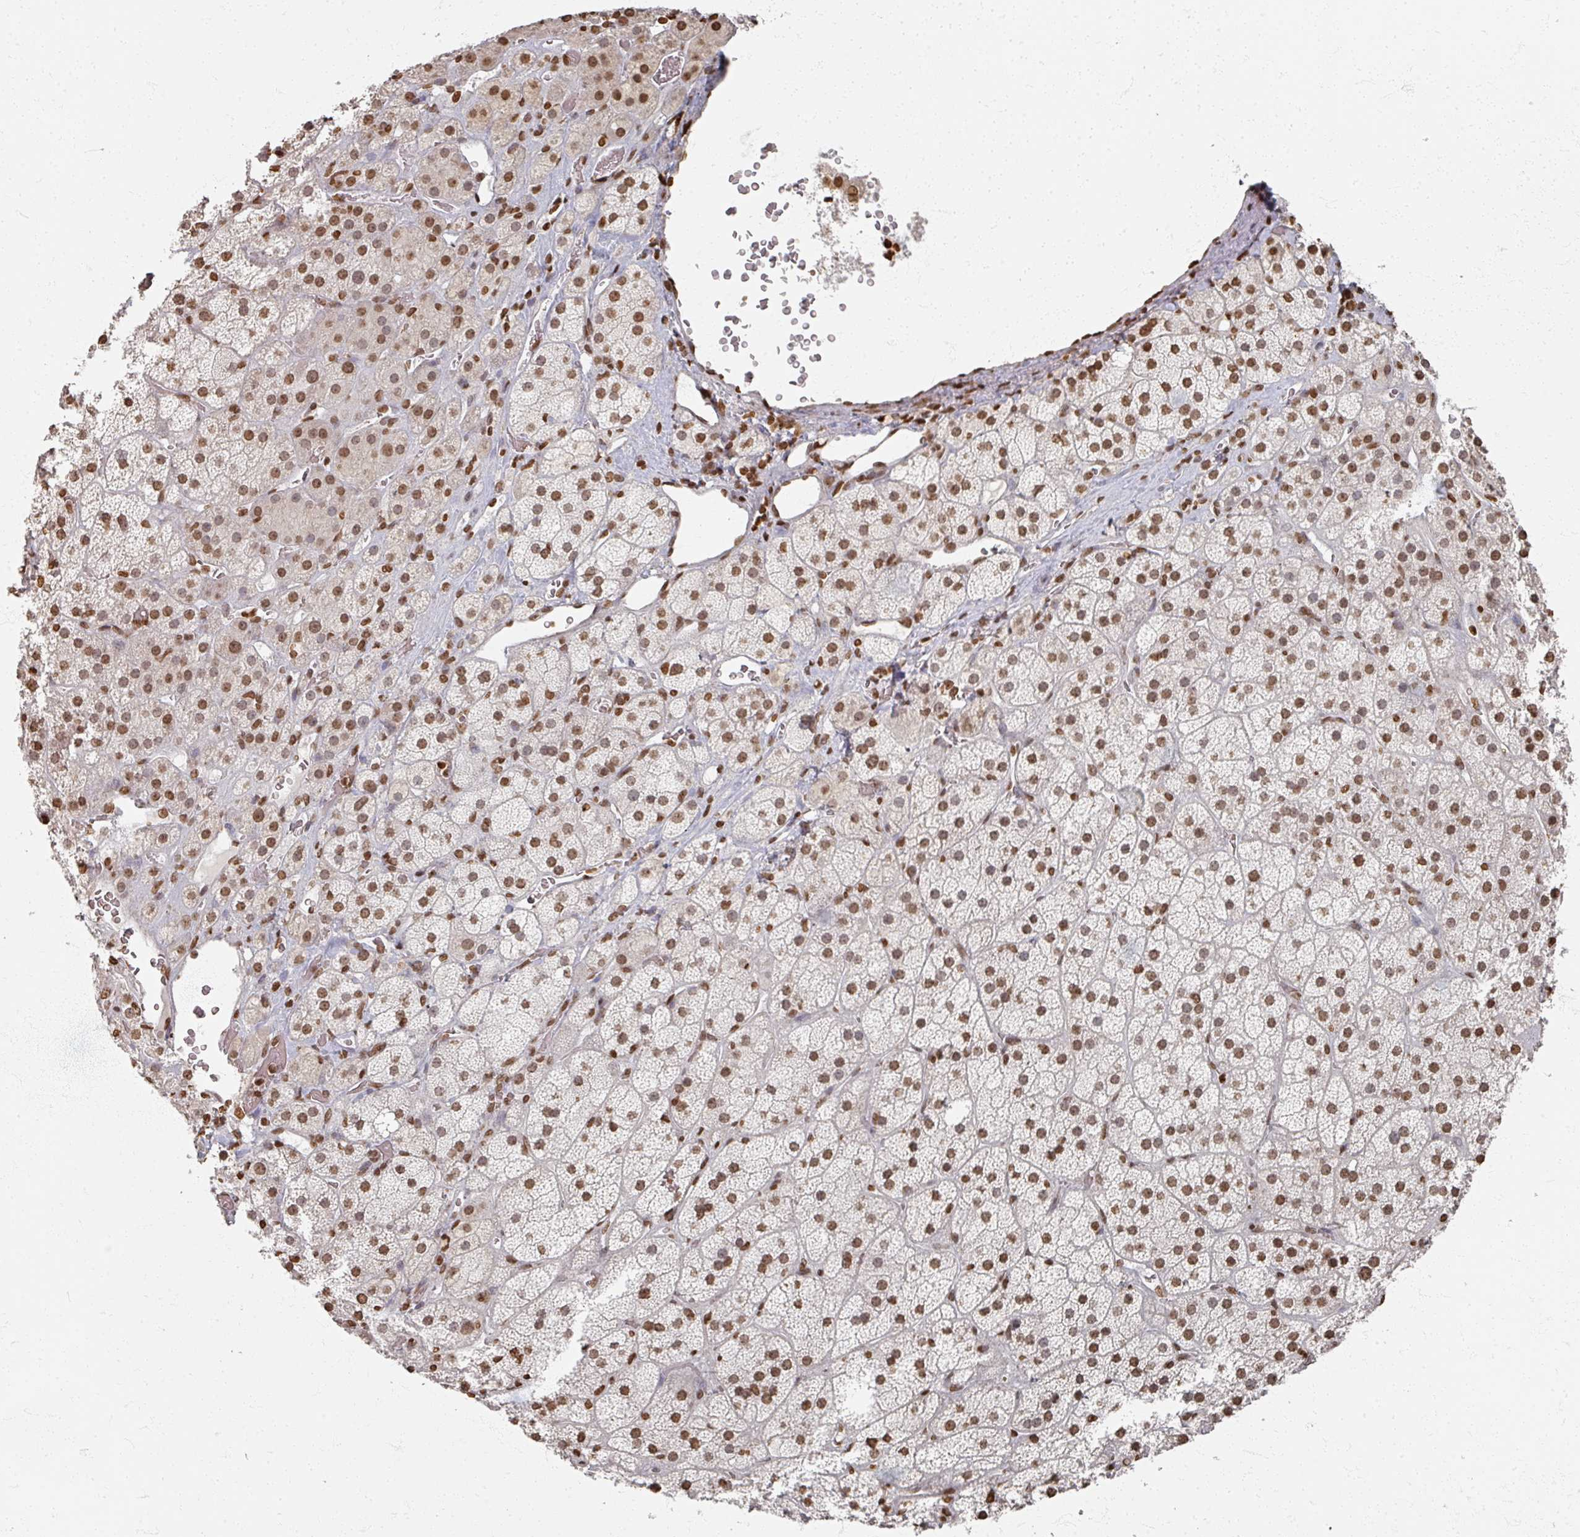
{"staining": {"intensity": "moderate", "quantity": ">75%", "location": "nuclear"}, "tissue": "adrenal gland", "cell_type": "Glandular cells", "image_type": "normal", "snomed": [{"axis": "morphology", "description": "Normal tissue, NOS"}, {"axis": "topography", "description": "Adrenal gland"}], "caption": "Immunohistochemical staining of benign adrenal gland shows moderate nuclear protein positivity in approximately >75% of glandular cells. (brown staining indicates protein expression, while blue staining denotes nuclei).", "gene": "DCUN1D5", "patient": {"sex": "male", "age": 57}}